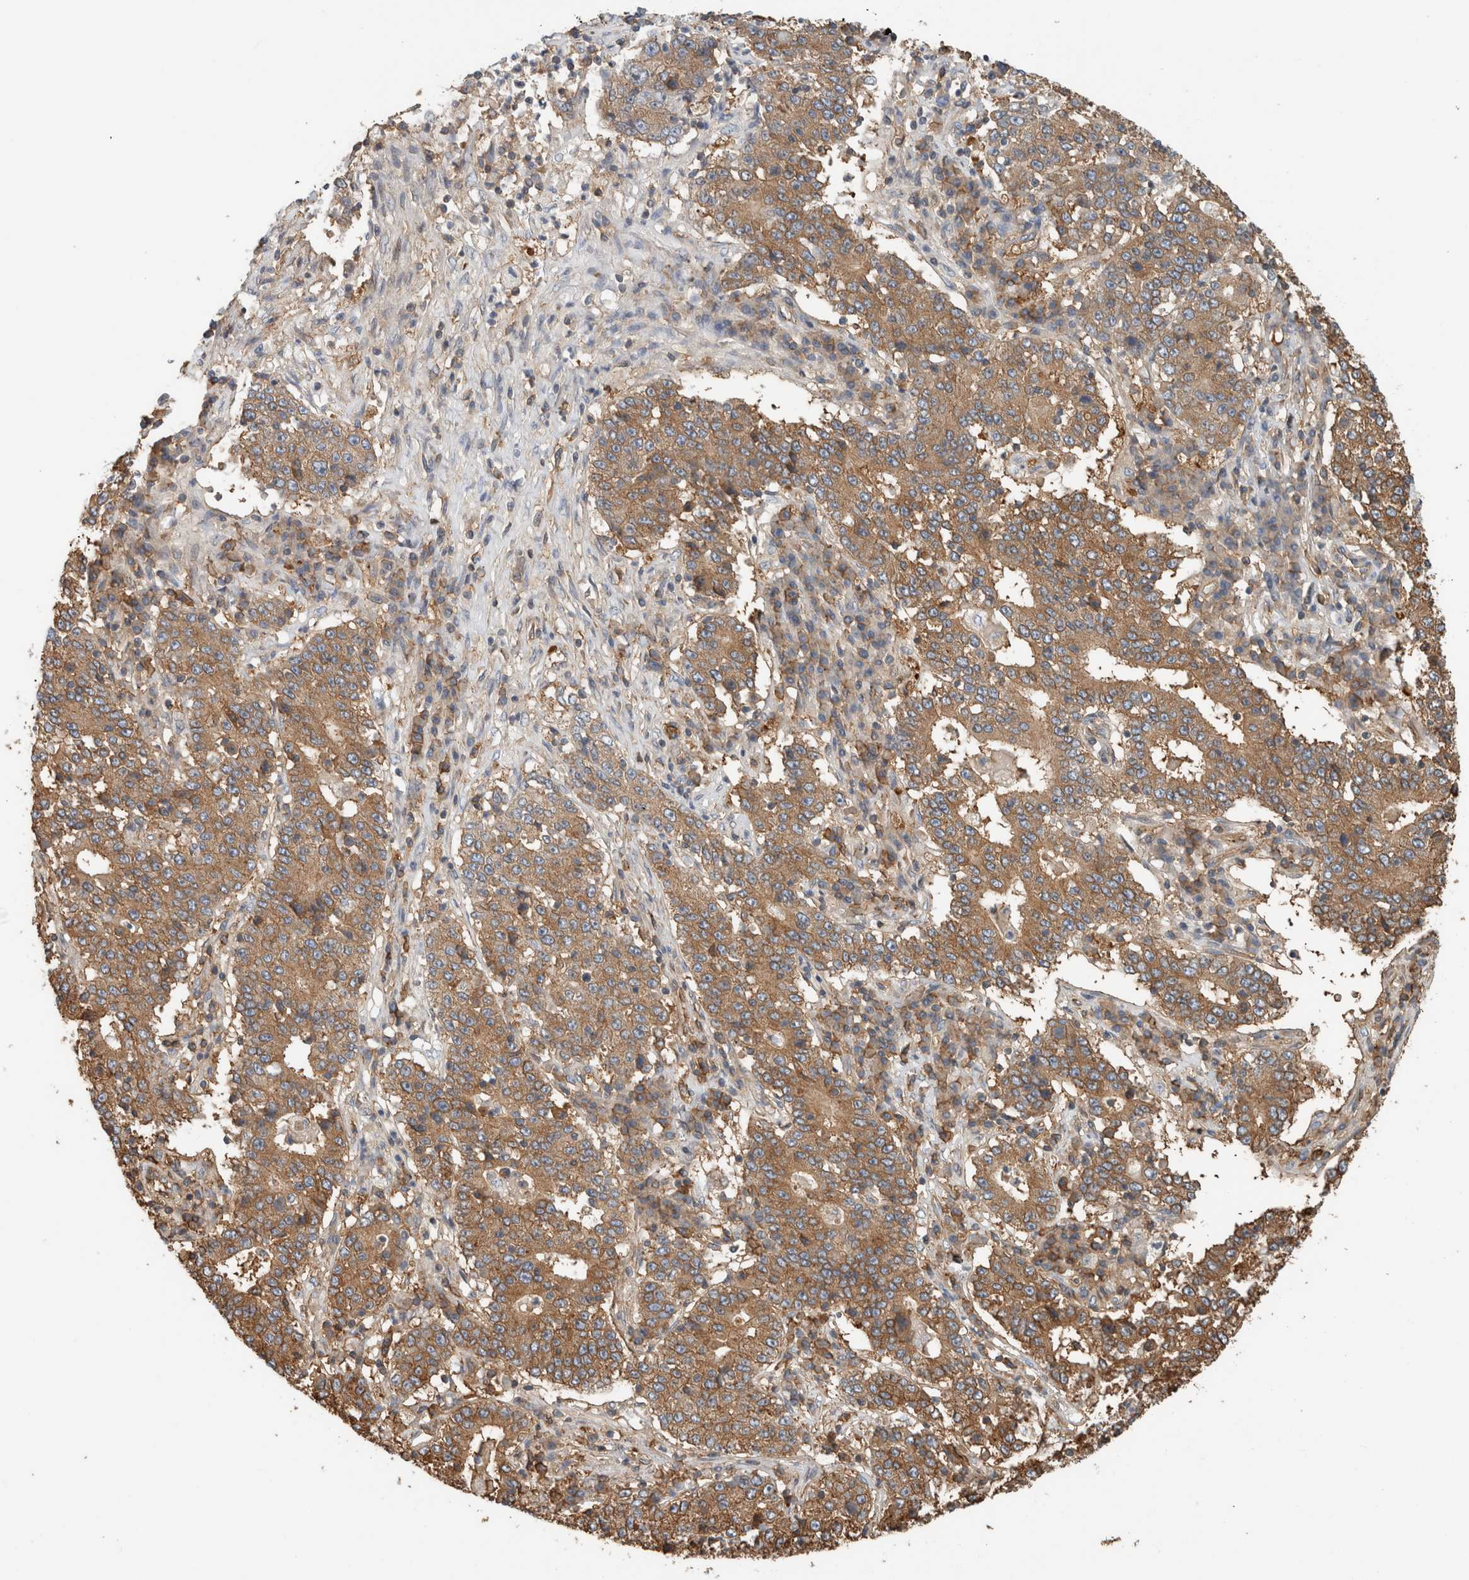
{"staining": {"intensity": "moderate", "quantity": ">75%", "location": "cytoplasmic/membranous"}, "tissue": "stomach cancer", "cell_type": "Tumor cells", "image_type": "cancer", "snomed": [{"axis": "morphology", "description": "Adenocarcinoma, NOS"}, {"axis": "topography", "description": "Stomach"}], "caption": "High-magnification brightfield microscopy of stomach cancer stained with DAB (brown) and counterstained with hematoxylin (blue). tumor cells exhibit moderate cytoplasmic/membranous staining is identified in about>75% of cells.", "gene": "PFDN4", "patient": {"sex": "male", "age": 59}}